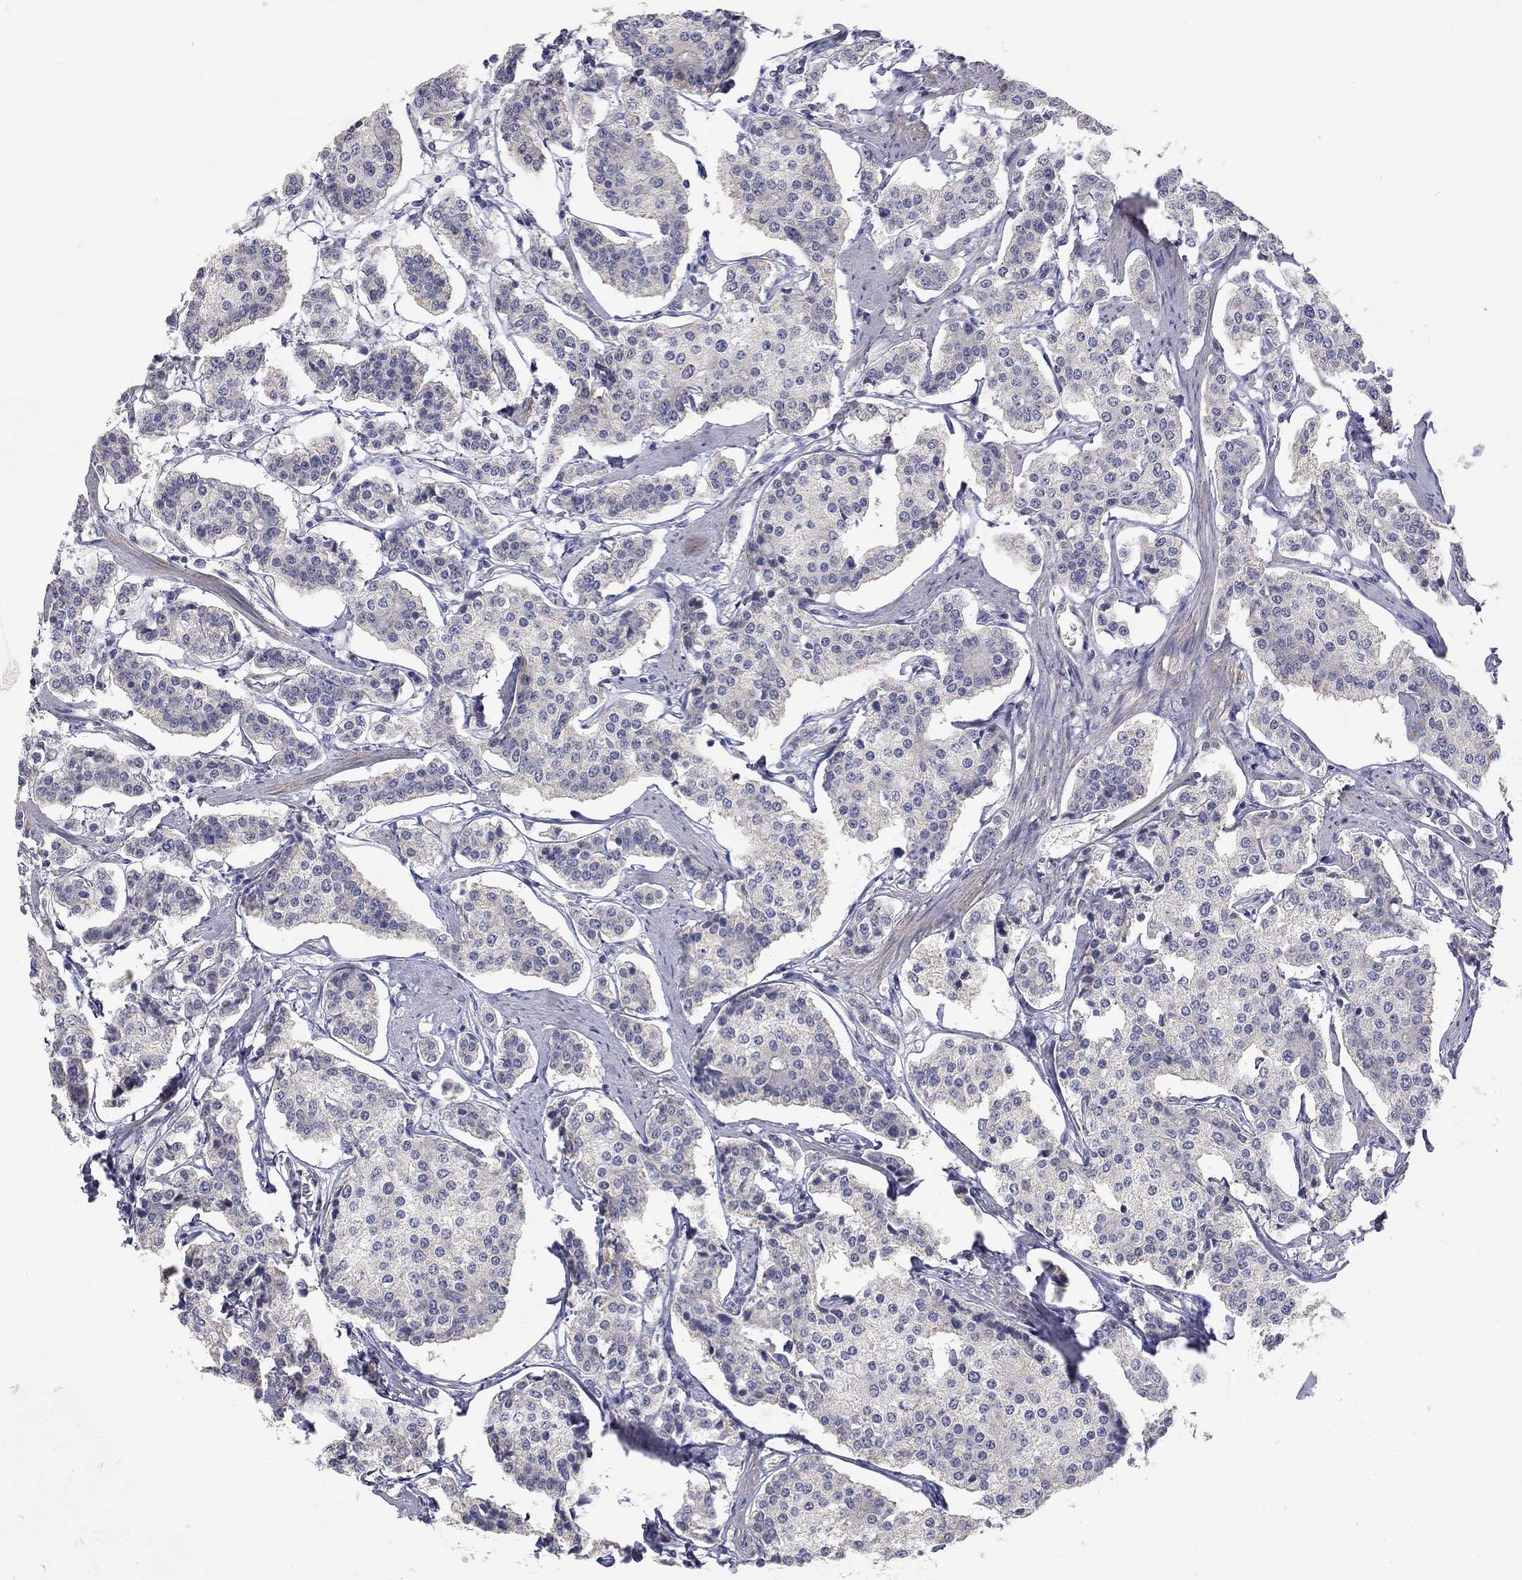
{"staining": {"intensity": "negative", "quantity": "none", "location": "none"}, "tissue": "carcinoid", "cell_type": "Tumor cells", "image_type": "cancer", "snomed": [{"axis": "morphology", "description": "Carcinoid, malignant, NOS"}, {"axis": "topography", "description": "Small intestine"}], "caption": "IHC photomicrograph of carcinoid stained for a protein (brown), which exhibits no expression in tumor cells.", "gene": "PAPSS2", "patient": {"sex": "female", "age": 65}}